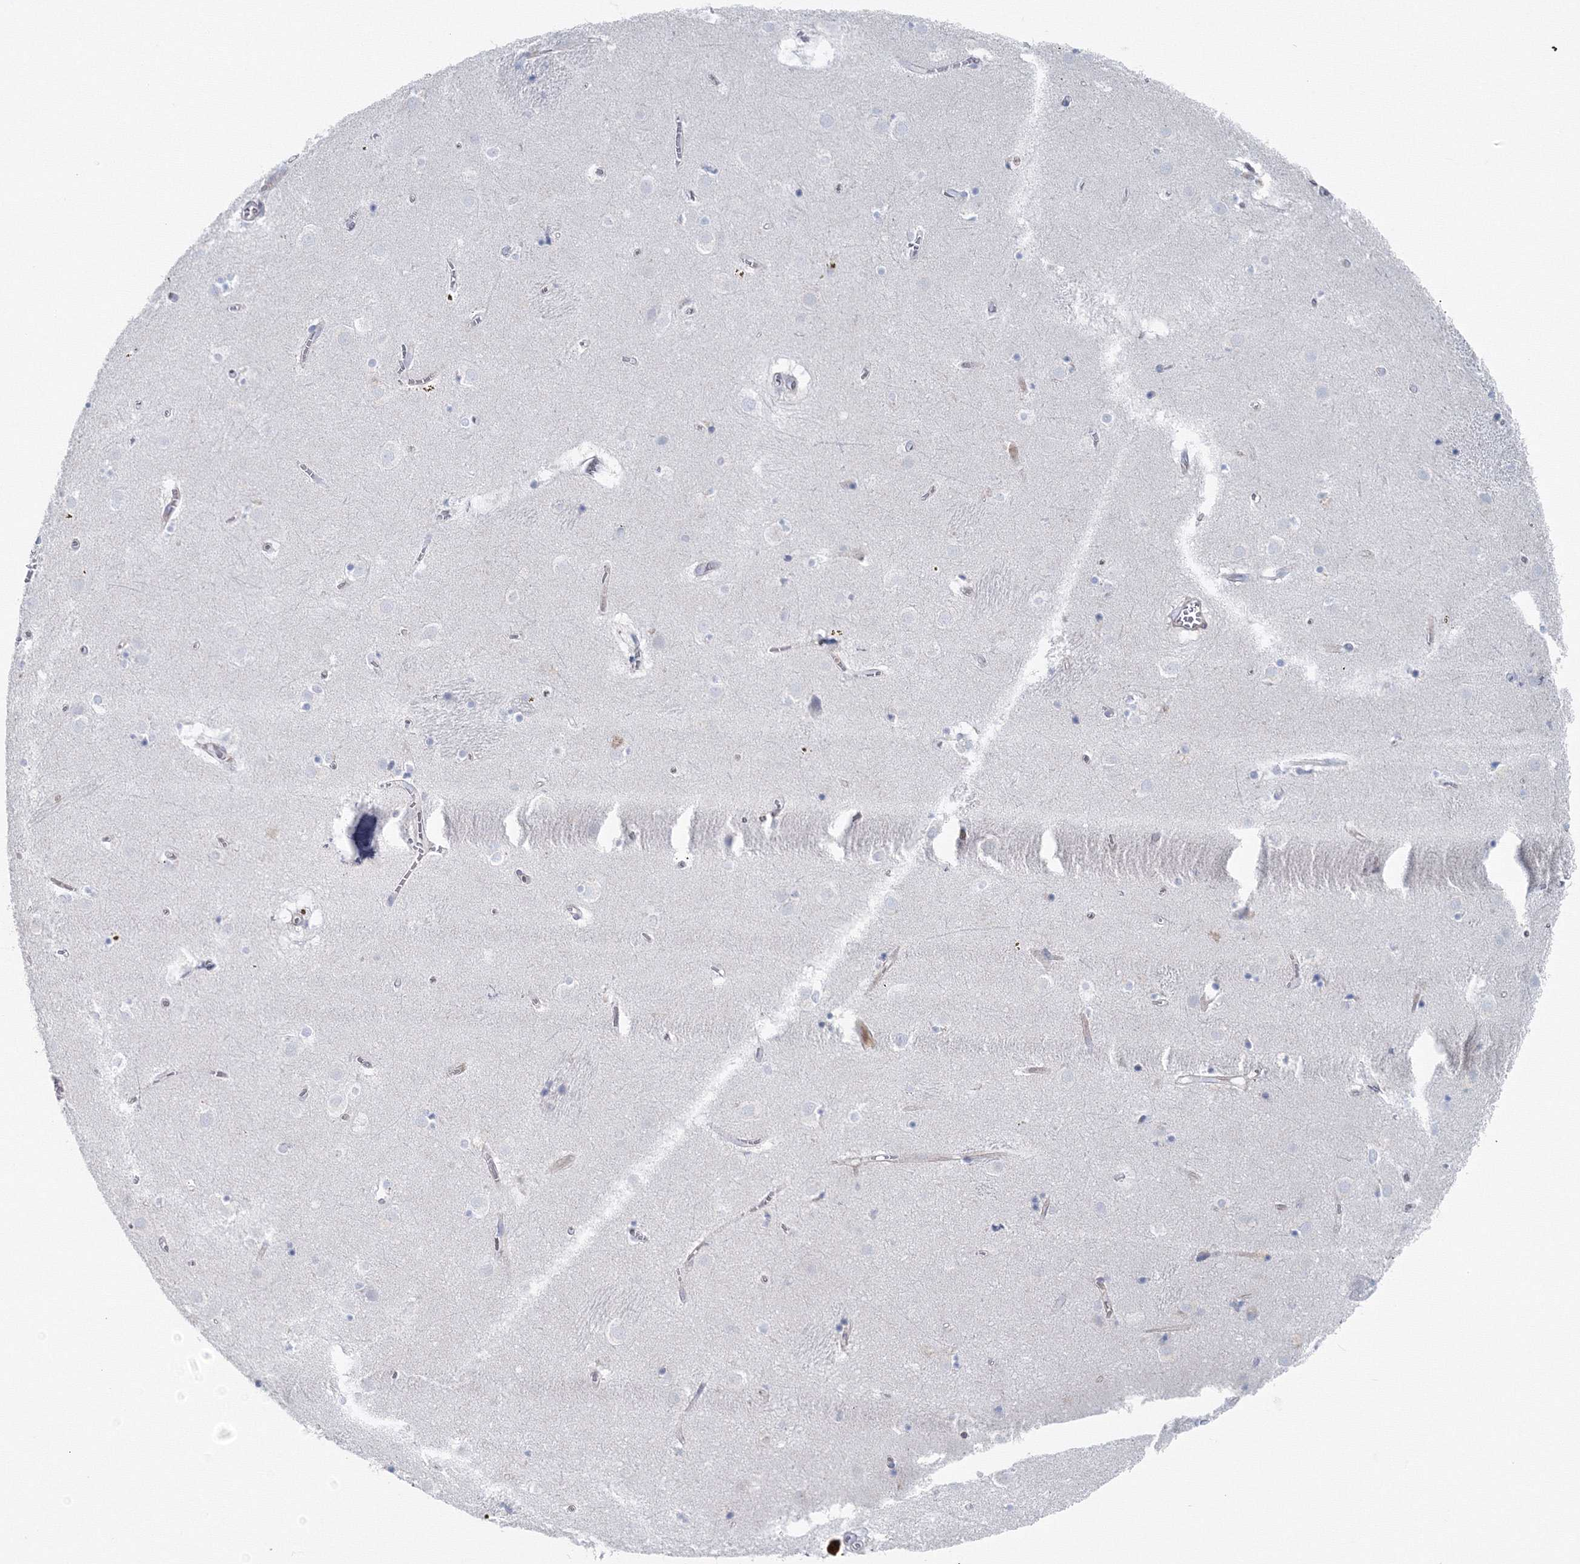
{"staining": {"intensity": "negative", "quantity": "none", "location": "none"}, "tissue": "caudate", "cell_type": "Glial cells", "image_type": "normal", "snomed": [{"axis": "morphology", "description": "Normal tissue, NOS"}, {"axis": "topography", "description": "Lateral ventricle wall"}], "caption": "Immunohistochemical staining of benign human caudate shows no significant positivity in glial cells. (DAB (3,3'-diaminobenzidine) IHC, high magnification).", "gene": "GCKR", "patient": {"sex": "male", "age": 70}}